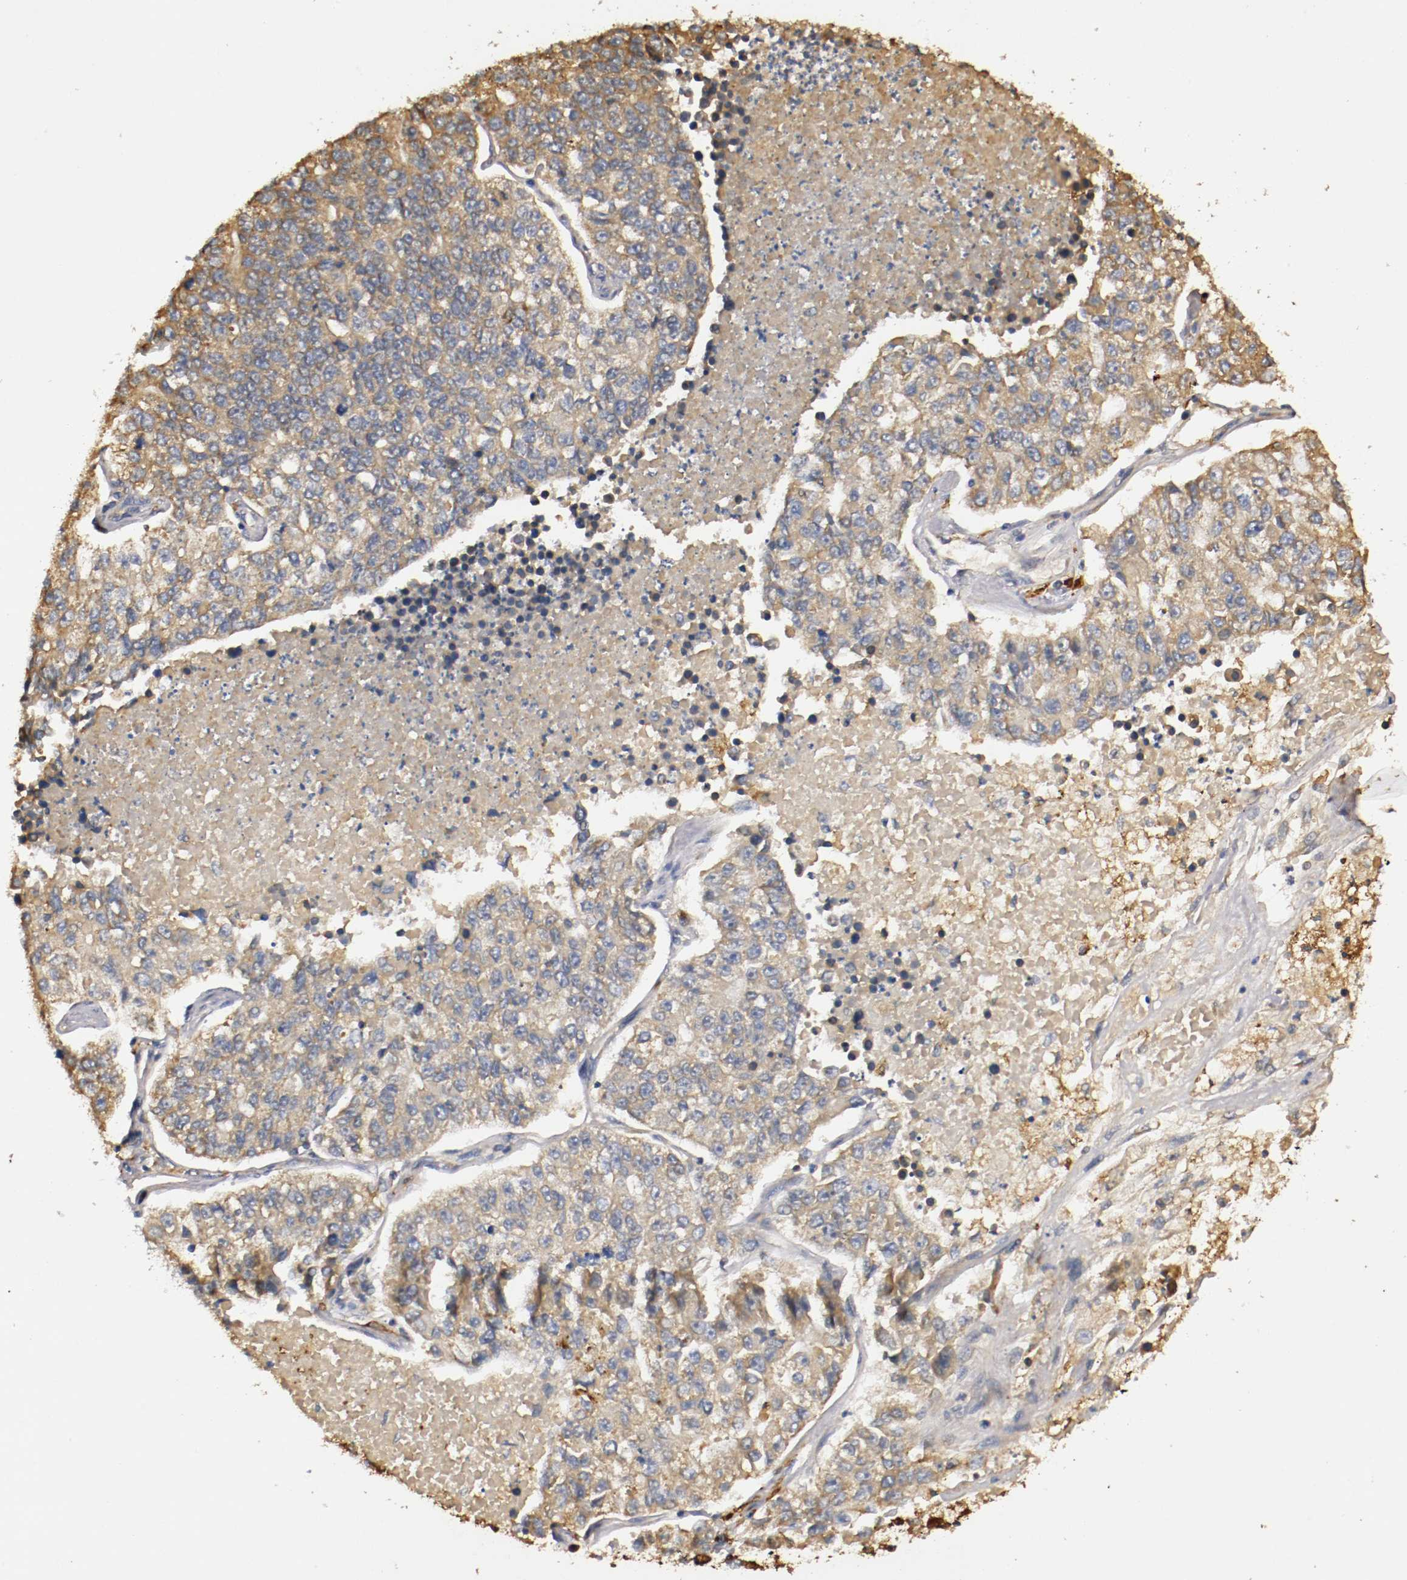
{"staining": {"intensity": "weak", "quantity": ">75%", "location": "cytoplasmic/membranous"}, "tissue": "lung cancer", "cell_type": "Tumor cells", "image_type": "cancer", "snomed": [{"axis": "morphology", "description": "Adenocarcinoma, NOS"}, {"axis": "topography", "description": "Lung"}], "caption": "The immunohistochemical stain highlights weak cytoplasmic/membranous positivity in tumor cells of lung adenocarcinoma tissue. Ihc stains the protein of interest in brown and the nuclei are stained blue.", "gene": "VEZT", "patient": {"sex": "male", "age": 49}}